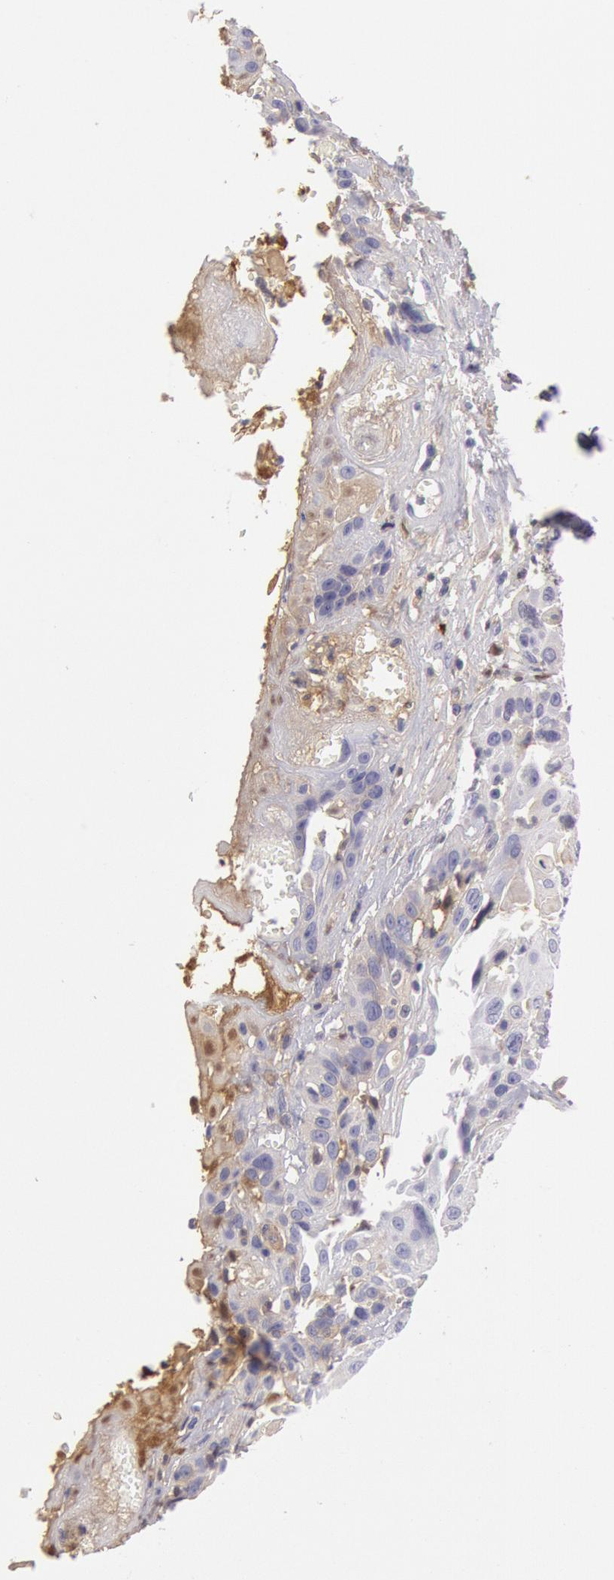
{"staining": {"intensity": "weak", "quantity": "<25%", "location": "cytoplasmic/membranous"}, "tissue": "cervical cancer", "cell_type": "Tumor cells", "image_type": "cancer", "snomed": [{"axis": "morphology", "description": "Squamous cell carcinoma, NOS"}, {"axis": "topography", "description": "Cervix"}], "caption": "Micrograph shows no significant protein positivity in tumor cells of squamous cell carcinoma (cervical).", "gene": "IGHG1", "patient": {"sex": "female", "age": 57}}